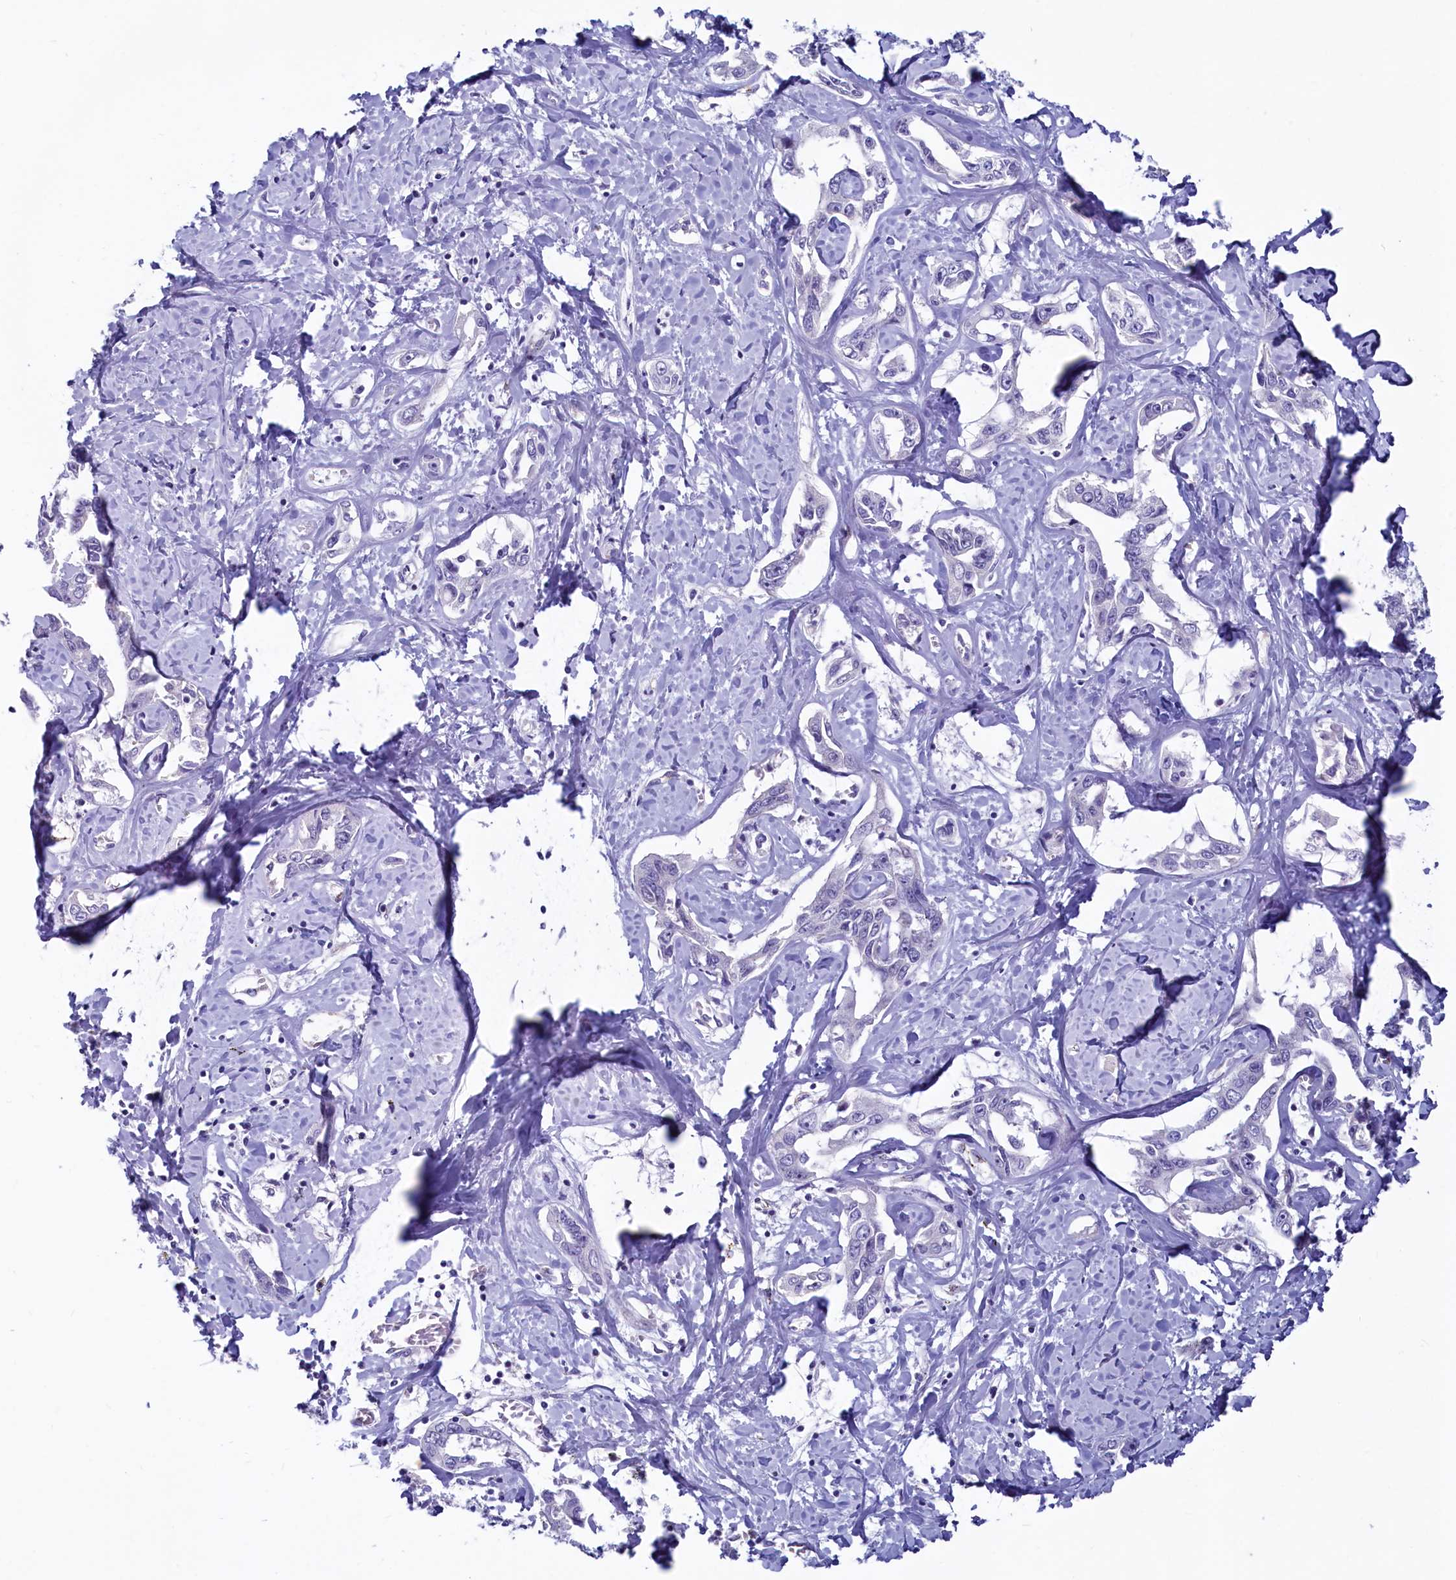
{"staining": {"intensity": "negative", "quantity": "none", "location": "none"}, "tissue": "liver cancer", "cell_type": "Tumor cells", "image_type": "cancer", "snomed": [{"axis": "morphology", "description": "Cholangiocarcinoma"}, {"axis": "topography", "description": "Liver"}], "caption": "This is an immunohistochemistry photomicrograph of cholangiocarcinoma (liver). There is no positivity in tumor cells.", "gene": "INSC", "patient": {"sex": "male", "age": 59}}